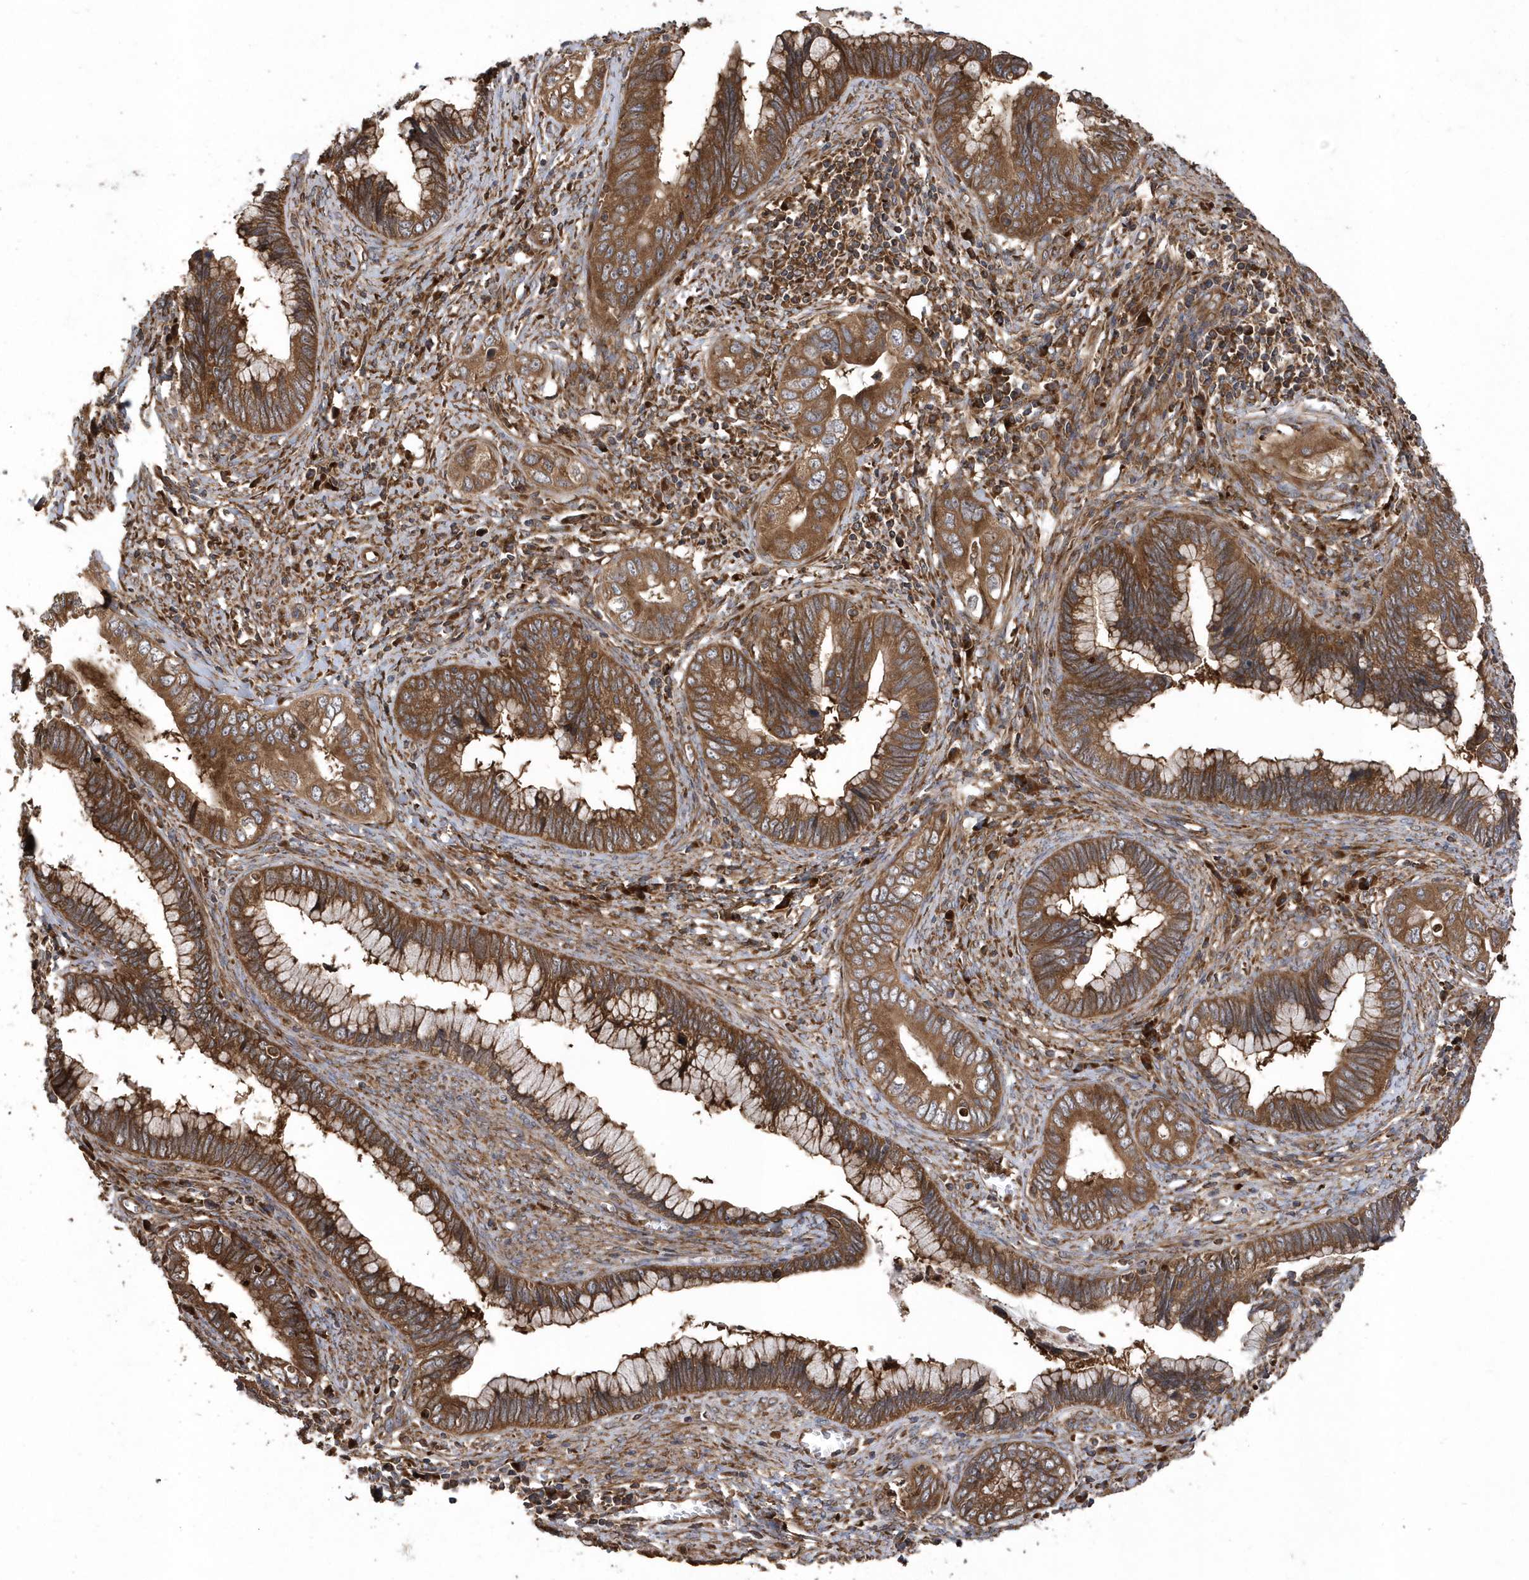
{"staining": {"intensity": "moderate", "quantity": ">75%", "location": "cytoplasmic/membranous"}, "tissue": "cervical cancer", "cell_type": "Tumor cells", "image_type": "cancer", "snomed": [{"axis": "morphology", "description": "Adenocarcinoma, NOS"}, {"axis": "topography", "description": "Cervix"}], "caption": "High-magnification brightfield microscopy of cervical cancer (adenocarcinoma) stained with DAB (brown) and counterstained with hematoxylin (blue). tumor cells exhibit moderate cytoplasmic/membranous staining is identified in approximately>75% of cells.", "gene": "WASHC5", "patient": {"sex": "female", "age": 44}}